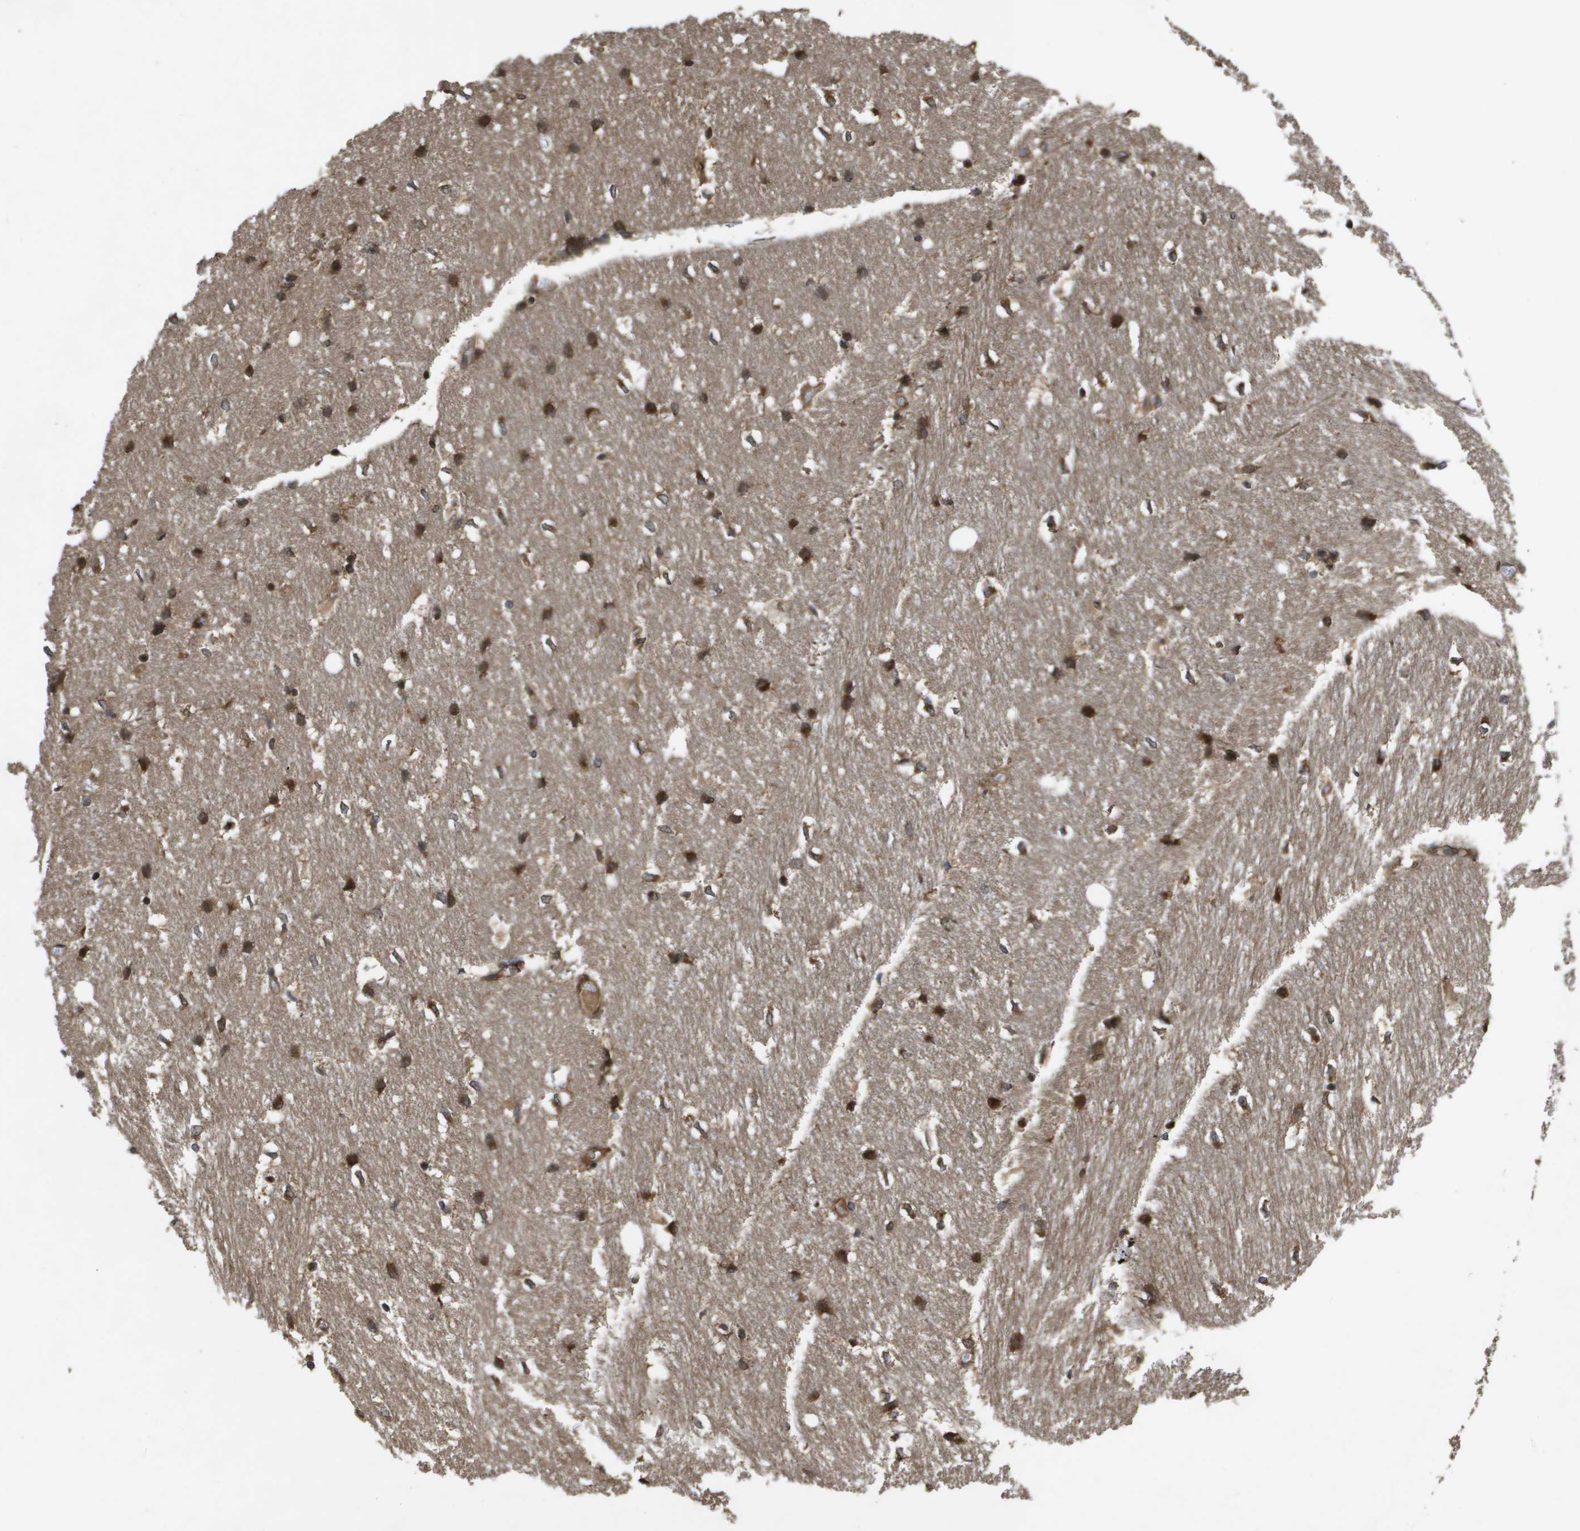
{"staining": {"intensity": "moderate", "quantity": "25%-75%", "location": "cytoplasmic/membranous,nuclear"}, "tissue": "hippocampus", "cell_type": "Glial cells", "image_type": "normal", "snomed": [{"axis": "morphology", "description": "Normal tissue, NOS"}, {"axis": "topography", "description": "Hippocampus"}], "caption": "Glial cells display medium levels of moderate cytoplasmic/membranous,nuclear positivity in approximately 25%-75% of cells in normal human hippocampus. Using DAB (brown) and hematoxylin (blue) stains, captured at high magnification using brightfield microscopy.", "gene": "SPTLC1", "patient": {"sex": "female", "age": 19}}